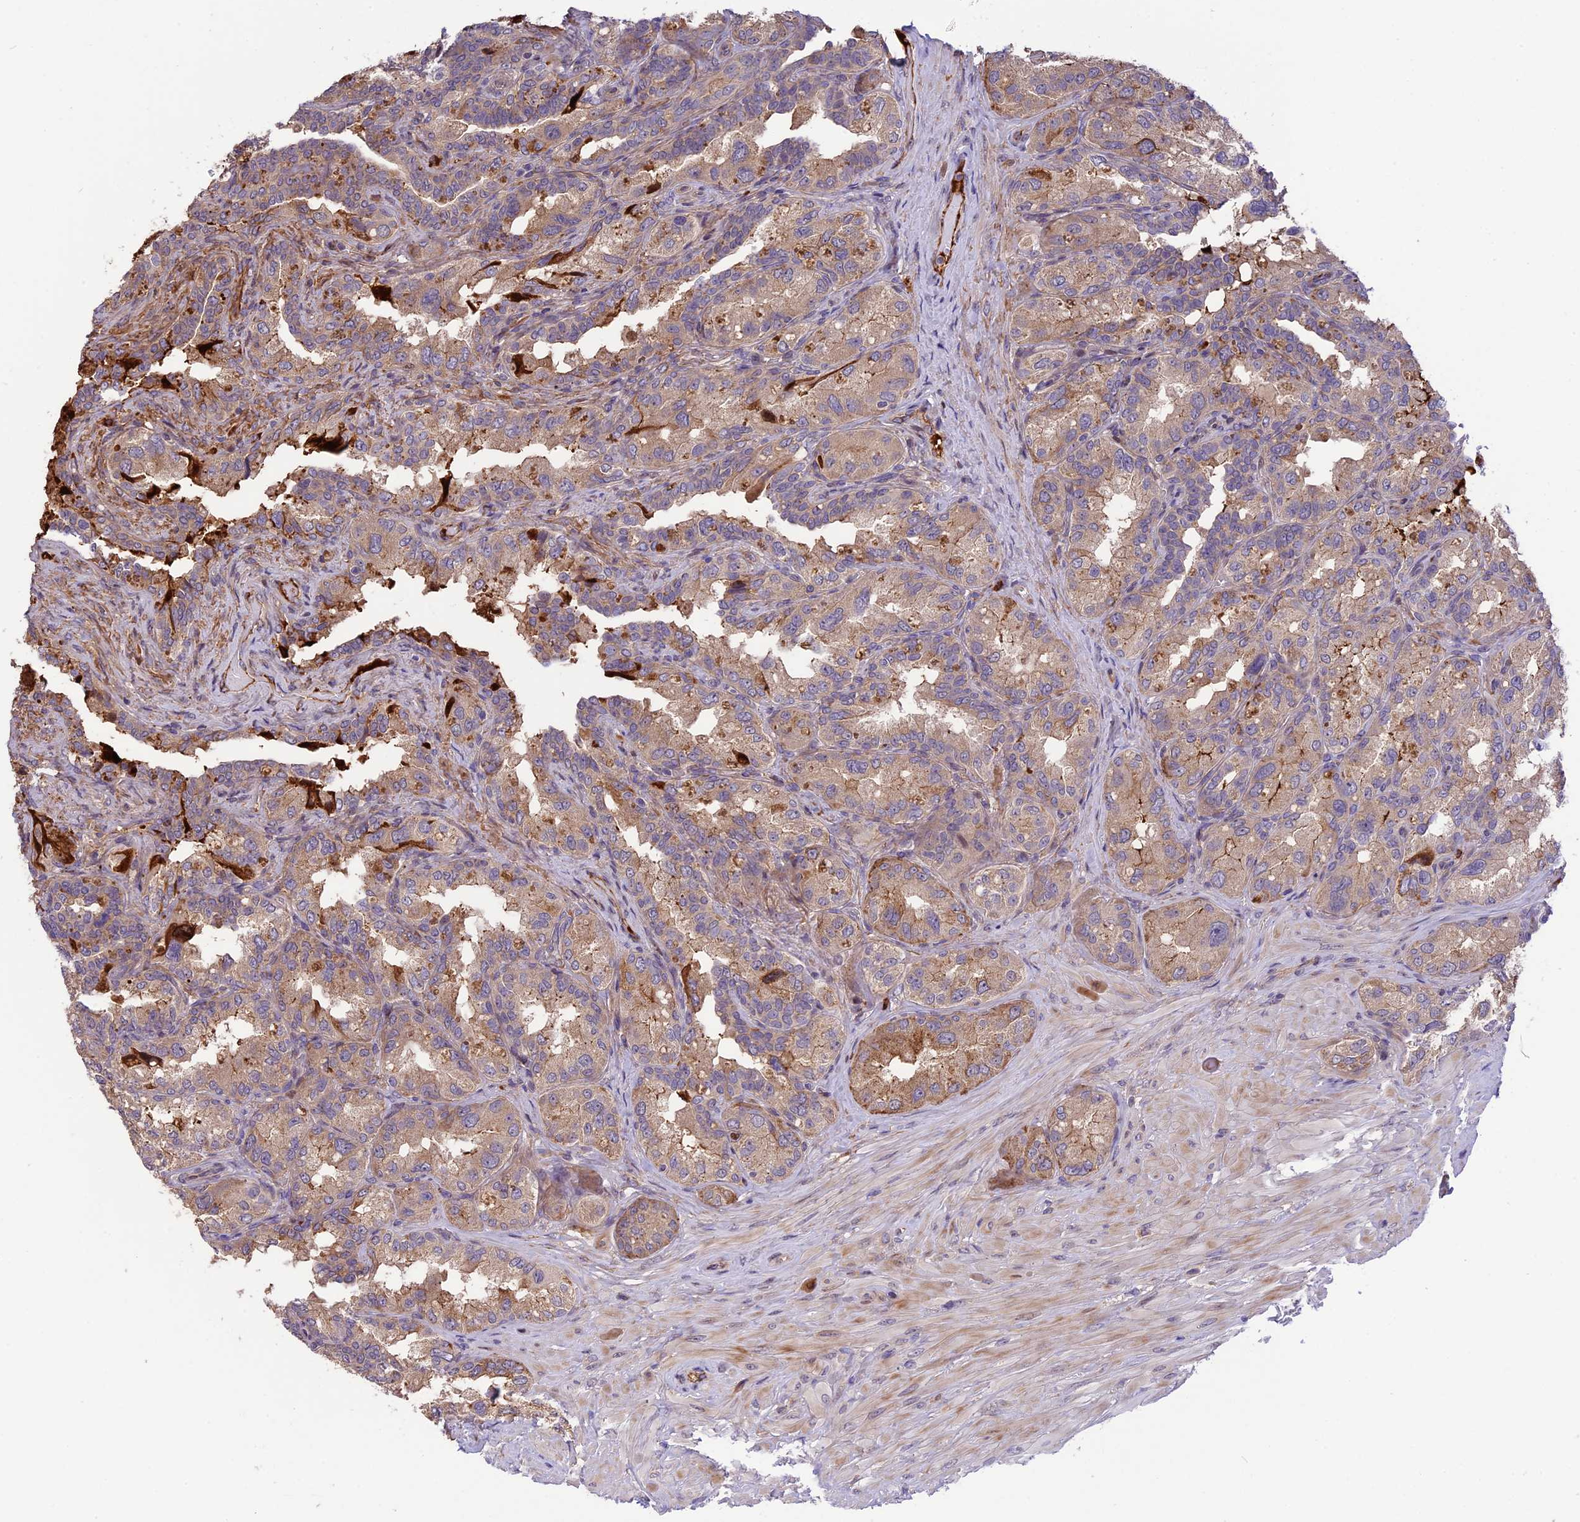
{"staining": {"intensity": "moderate", "quantity": "25%-75%", "location": "cytoplasmic/membranous"}, "tissue": "seminal vesicle", "cell_type": "Glandular cells", "image_type": "normal", "snomed": [{"axis": "morphology", "description": "Normal tissue, NOS"}, {"axis": "topography", "description": "Seminal veicle"}, {"axis": "topography", "description": "Peripheral nerve tissue"}], "caption": "Immunohistochemistry (IHC) histopathology image of normal seminal vesicle stained for a protein (brown), which demonstrates medium levels of moderate cytoplasmic/membranous staining in about 25%-75% of glandular cells.", "gene": "MFSD2A", "patient": {"sex": "male", "age": 67}}